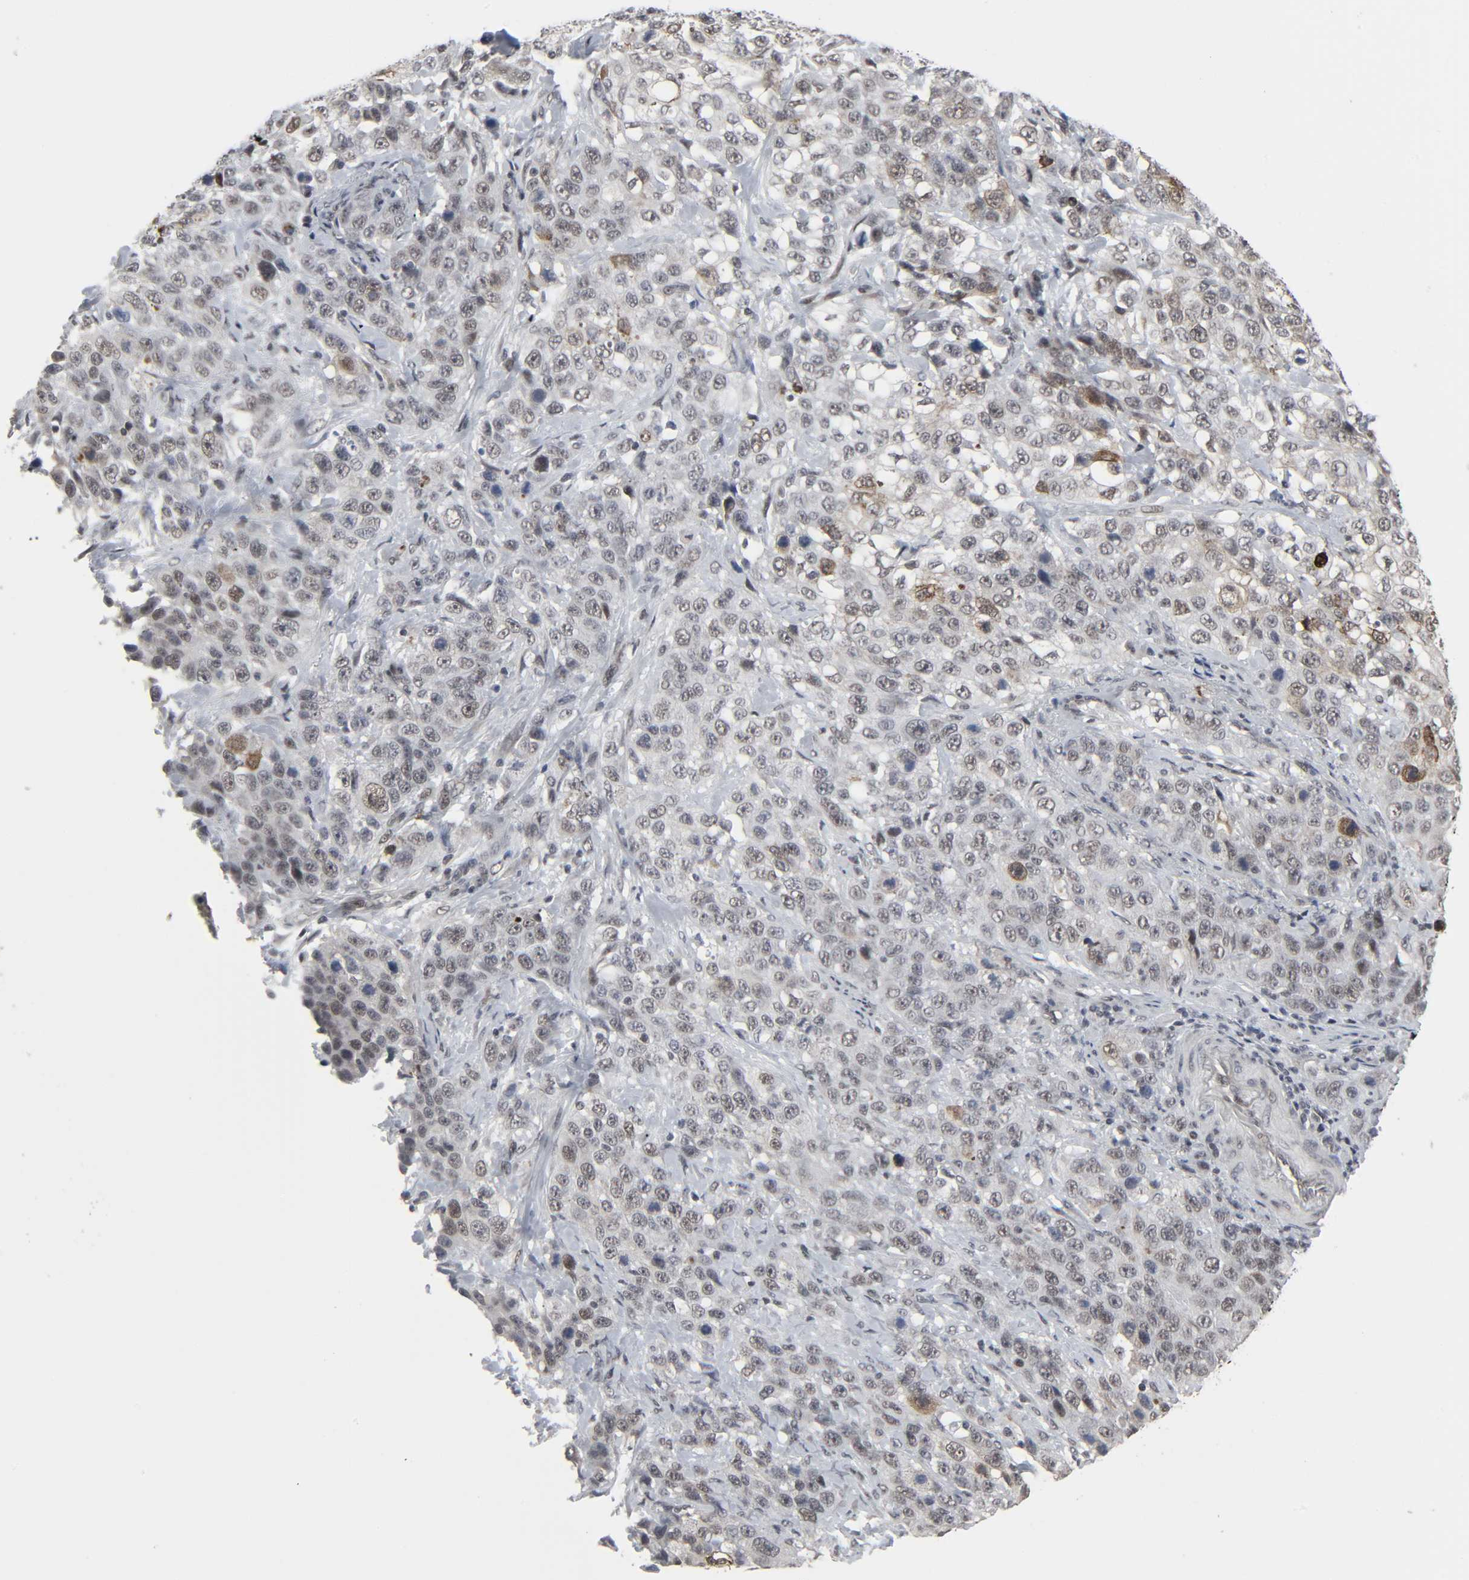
{"staining": {"intensity": "strong", "quantity": "<25%", "location": "cytoplasmic/membranous"}, "tissue": "stomach cancer", "cell_type": "Tumor cells", "image_type": "cancer", "snomed": [{"axis": "morphology", "description": "Normal tissue, NOS"}, {"axis": "morphology", "description": "Adenocarcinoma, NOS"}, {"axis": "topography", "description": "Stomach"}], "caption": "Strong cytoplasmic/membranous protein expression is seen in approximately <25% of tumor cells in adenocarcinoma (stomach).", "gene": "MUC1", "patient": {"sex": "male", "age": 48}}